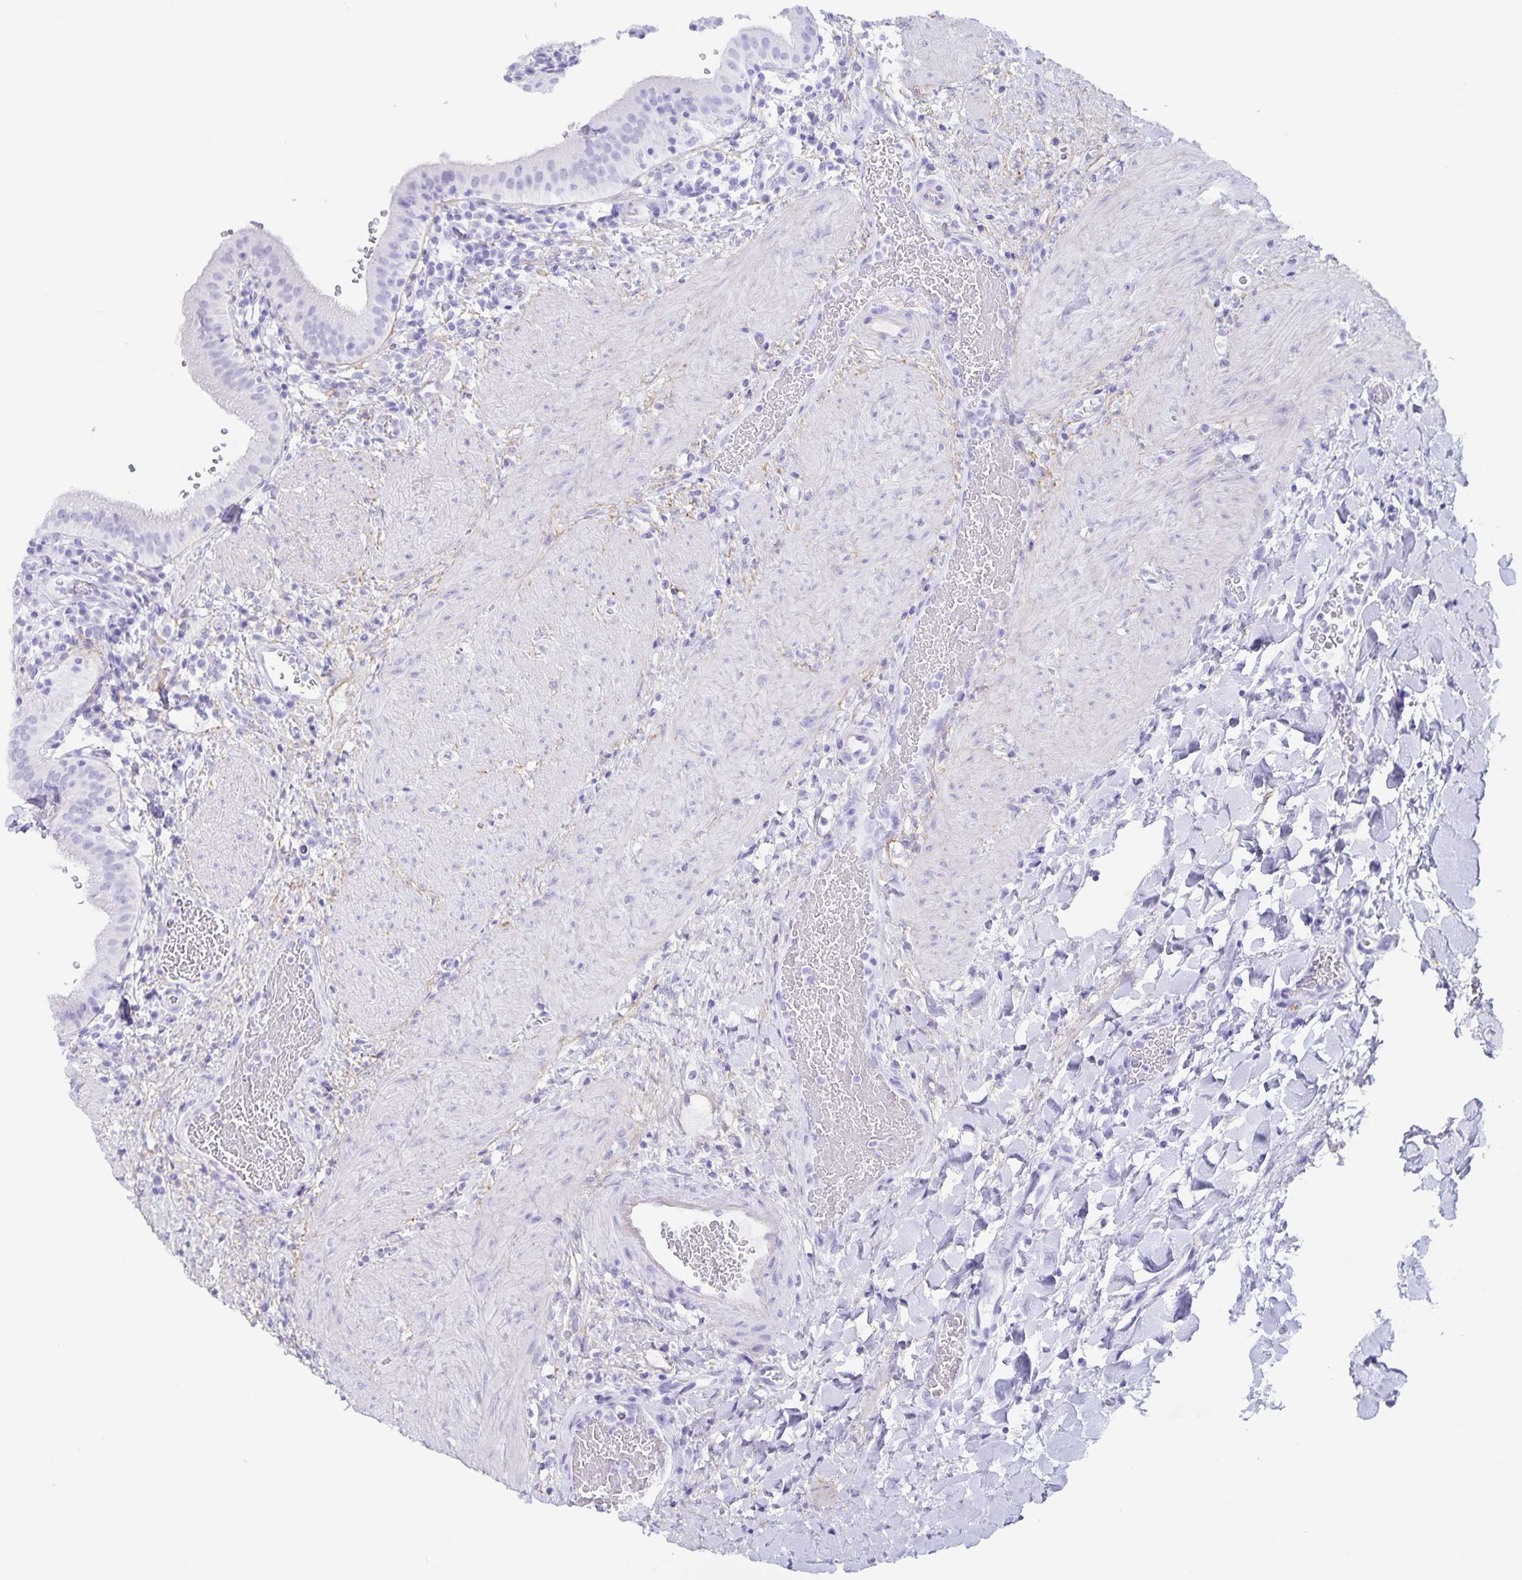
{"staining": {"intensity": "negative", "quantity": "none", "location": "none"}, "tissue": "gallbladder", "cell_type": "Glandular cells", "image_type": "normal", "snomed": [{"axis": "morphology", "description": "Normal tissue, NOS"}, {"axis": "topography", "description": "Gallbladder"}], "caption": "A photomicrograph of gallbladder stained for a protein reveals no brown staining in glandular cells.", "gene": "AQP4", "patient": {"sex": "male", "age": 26}}